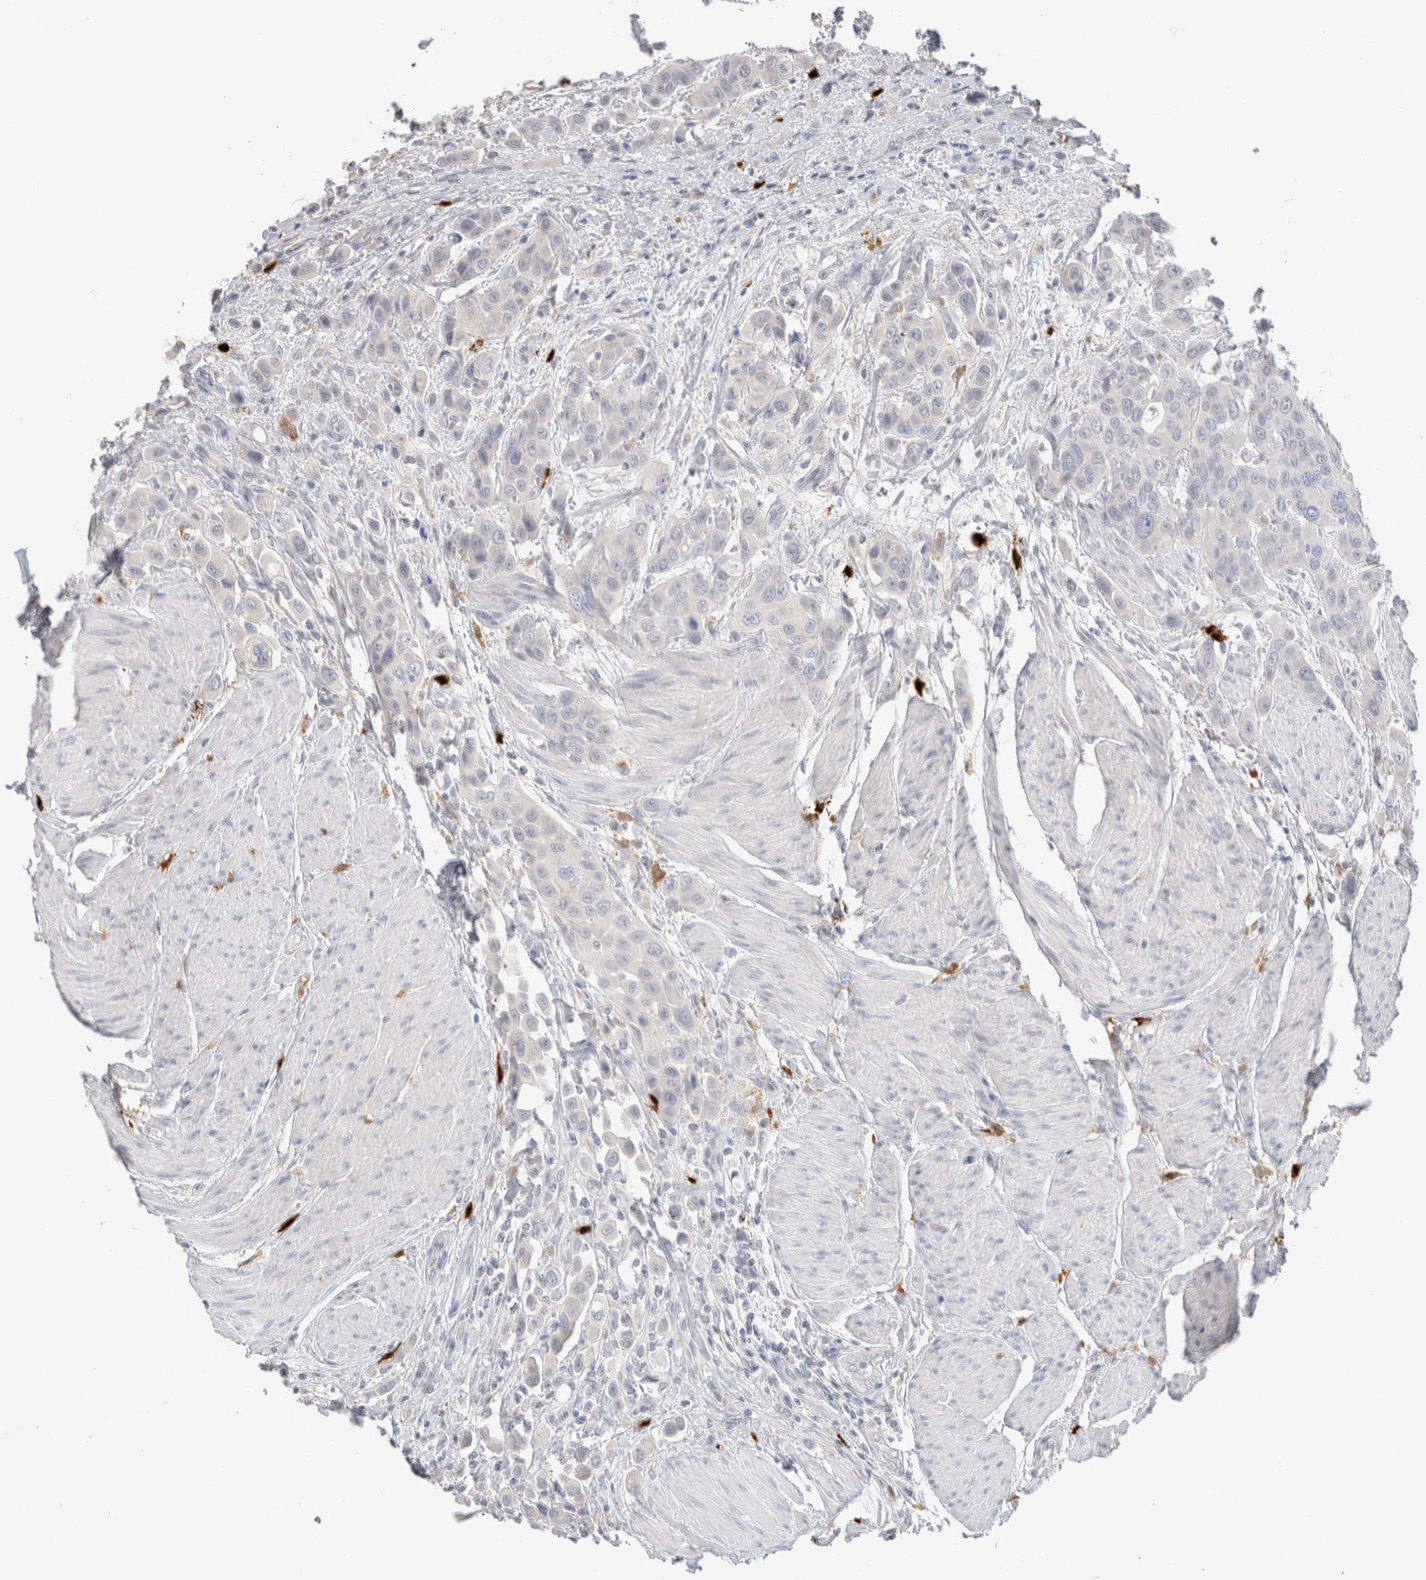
{"staining": {"intensity": "negative", "quantity": "none", "location": "none"}, "tissue": "urothelial cancer", "cell_type": "Tumor cells", "image_type": "cancer", "snomed": [{"axis": "morphology", "description": "Urothelial carcinoma, High grade"}, {"axis": "topography", "description": "Urinary bladder"}], "caption": "Tumor cells show no significant positivity in urothelial carcinoma (high-grade).", "gene": "HPGDS", "patient": {"sex": "male", "age": 50}}